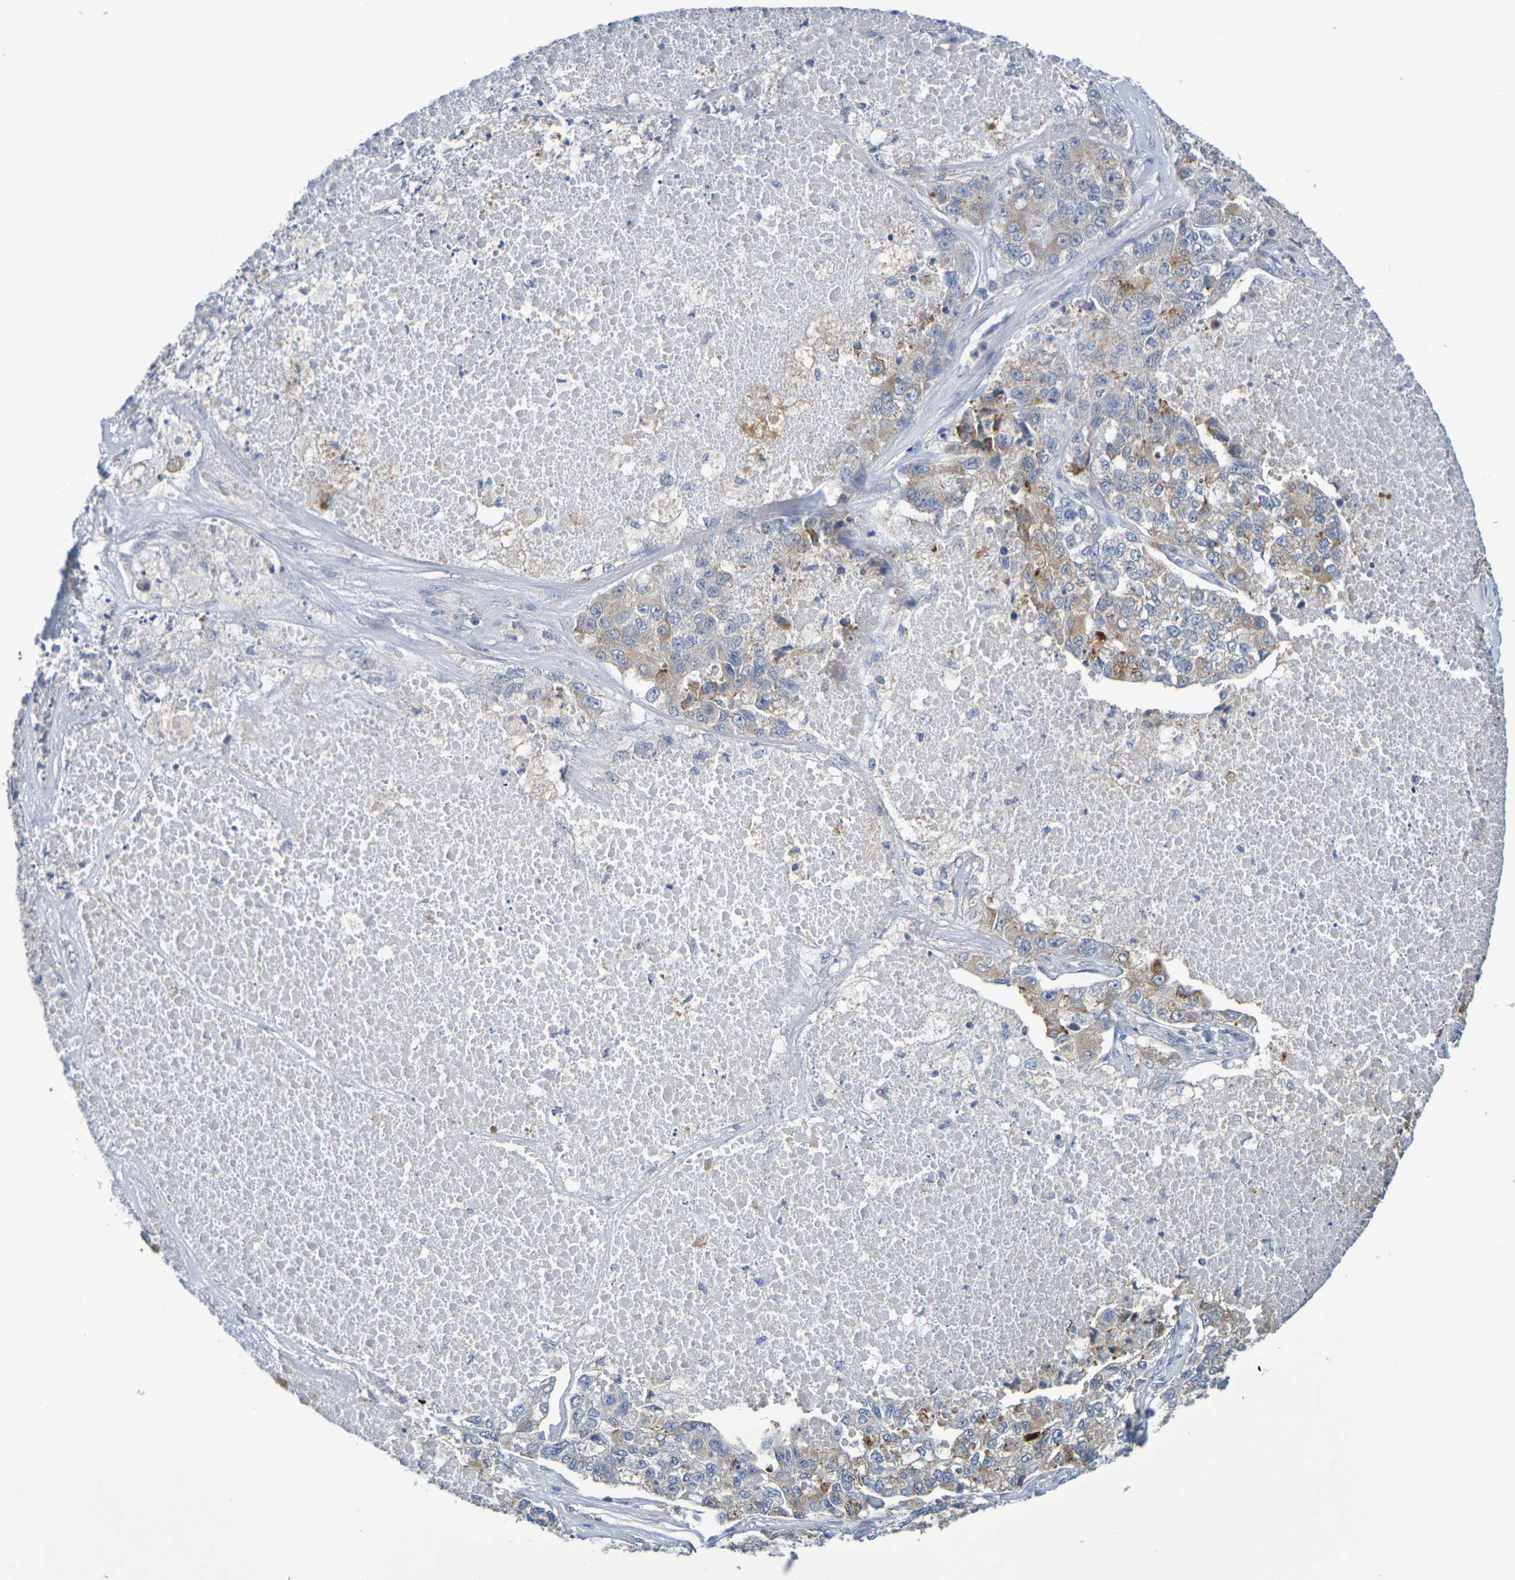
{"staining": {"intensity": "weak", "quantity": "25%-75%", "location": "cytoplasmic/membranous"}, "tissue": "lung cancer", "cell_type": "Tumor cells", "image_type": "cancer", "snomed": [{"axis": "morphology", "description": "Adenocarcinoma, NOS"}, {"axis": "topography", "description": "Lung"}], "caption": "An immunohistochemistry (IHC) histopathology image of tumor tissue is shown. Protein staining in brown highlights weak cytoplasmic/membranous positivity in lung cancer (adenocarcinoma) within tumor cells.", "gene": "SDC4", "patient": {"sex": "male", "age": 49}}